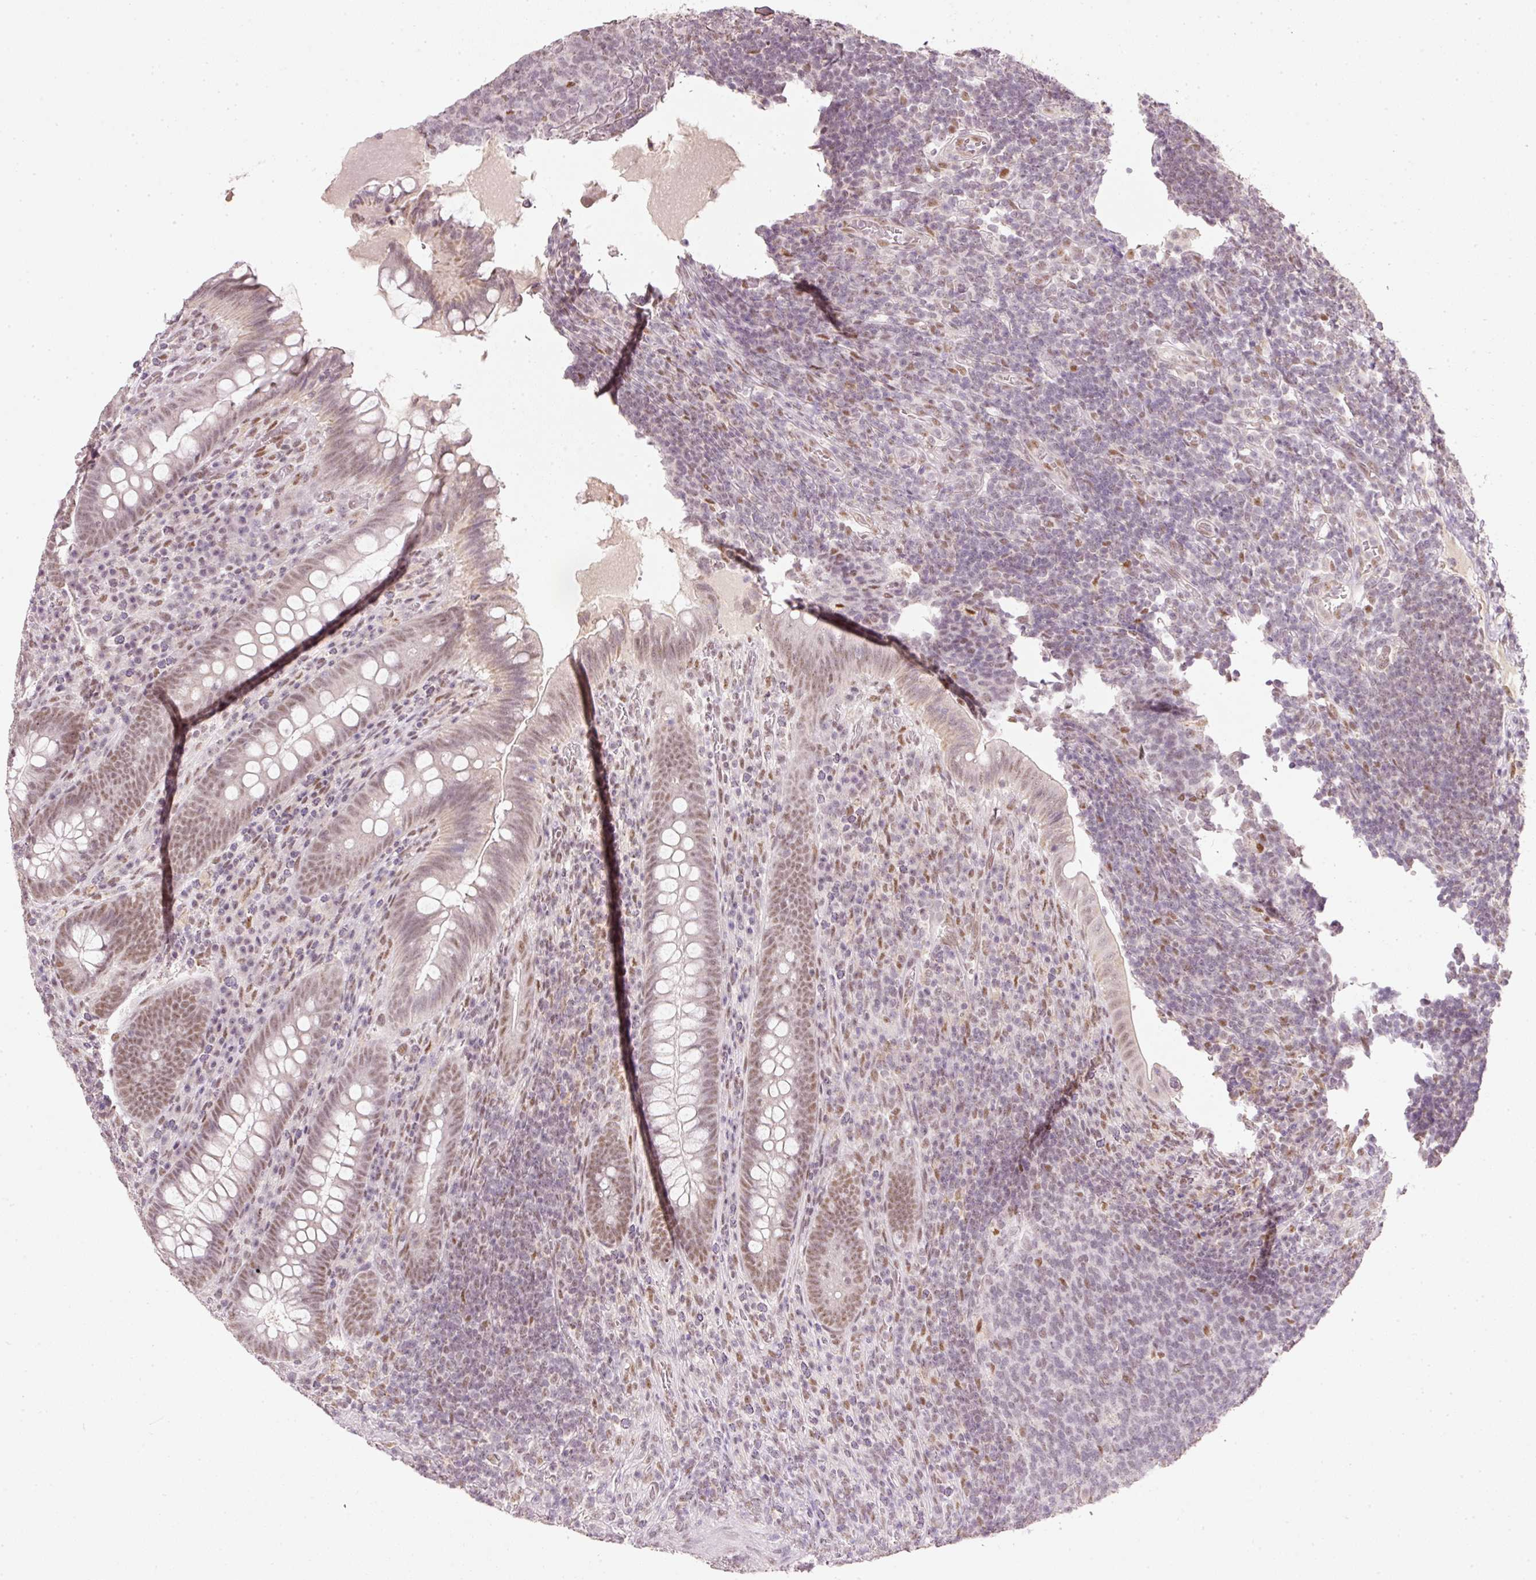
{"staining": {"intensity": "weak", "quantity": ">75%", "location": "nuclear"}, "tissue": "appendix", "cell_type": "Glandular cells", "image_type": "normal", "snomed": [{"axis": "morphology", "description": "Normal tissue, NOS"}, {"axis": "topography", "description": "Appendix"}], "caption": "IHC of benign appendix shows low levels of weak nuclear positivity in about >75% of glandular cells. (DAB IHC, brown staining for protein, blue staining for nuclei).", "gene": "FSTL3", "patient": {"sex": "female", "age": 43}}